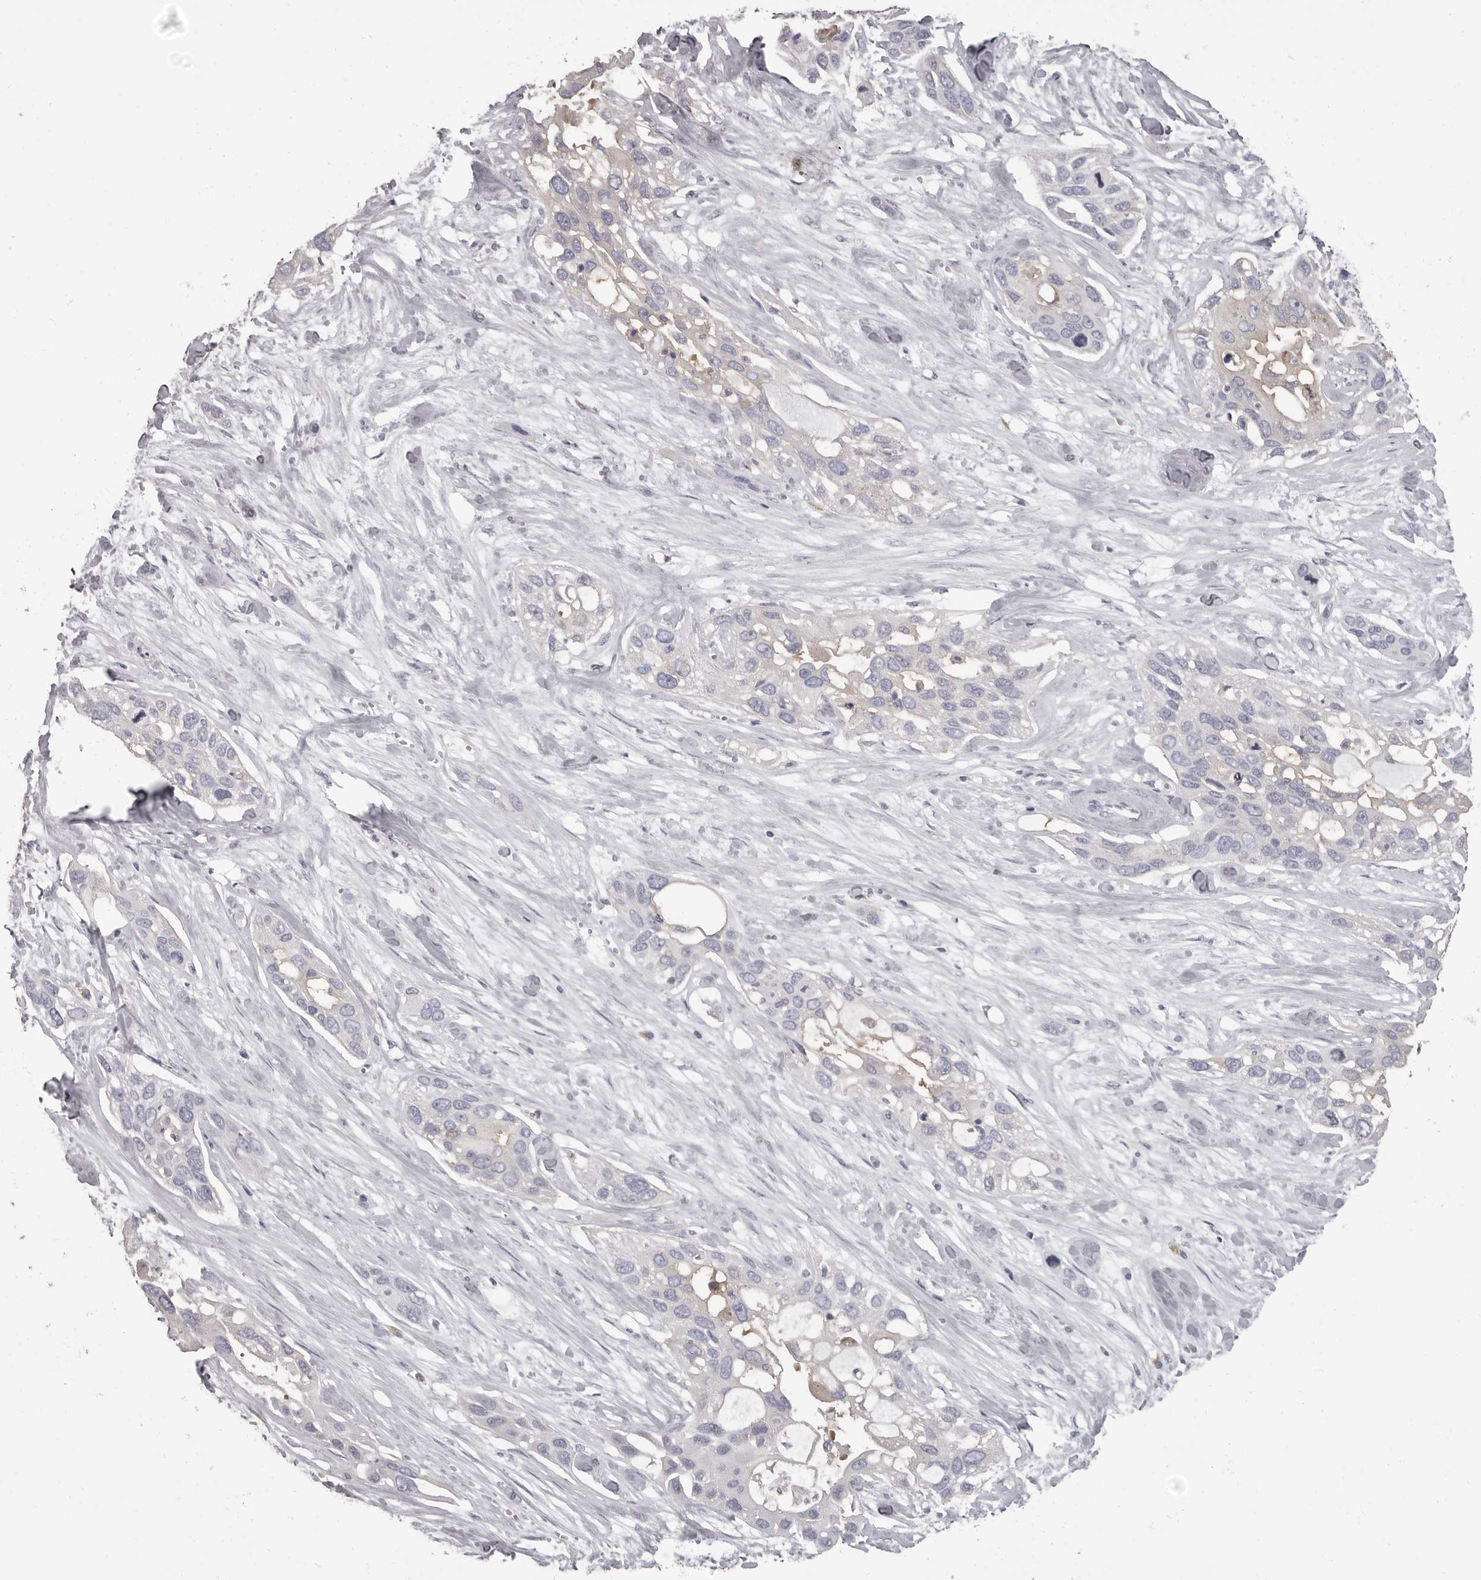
{"staining": {"intensity": "negative", "quantity": "none", "location": "none"}, "tissue": "pancreatic cancer", "cell_type": "Tumor cells", "image_type": "cancer", "snomed": [{"axis": "morphology", "description": "Adenocarcinoma, NOS"}, {"axis": "topography", "description": "Pancreas"}], "caption": "There is no significant positivity in tumor cells of pancreatic cancer (adenocarcinoma). (Stains: DAB (3,3'-diaminobenzidine) immunohistochemistry with hematoxylin counter stain, Microscopy: brightfield microscopy at high magnification).", "gene": "APEH", "patient": {"sex": "female", "age": 60}}